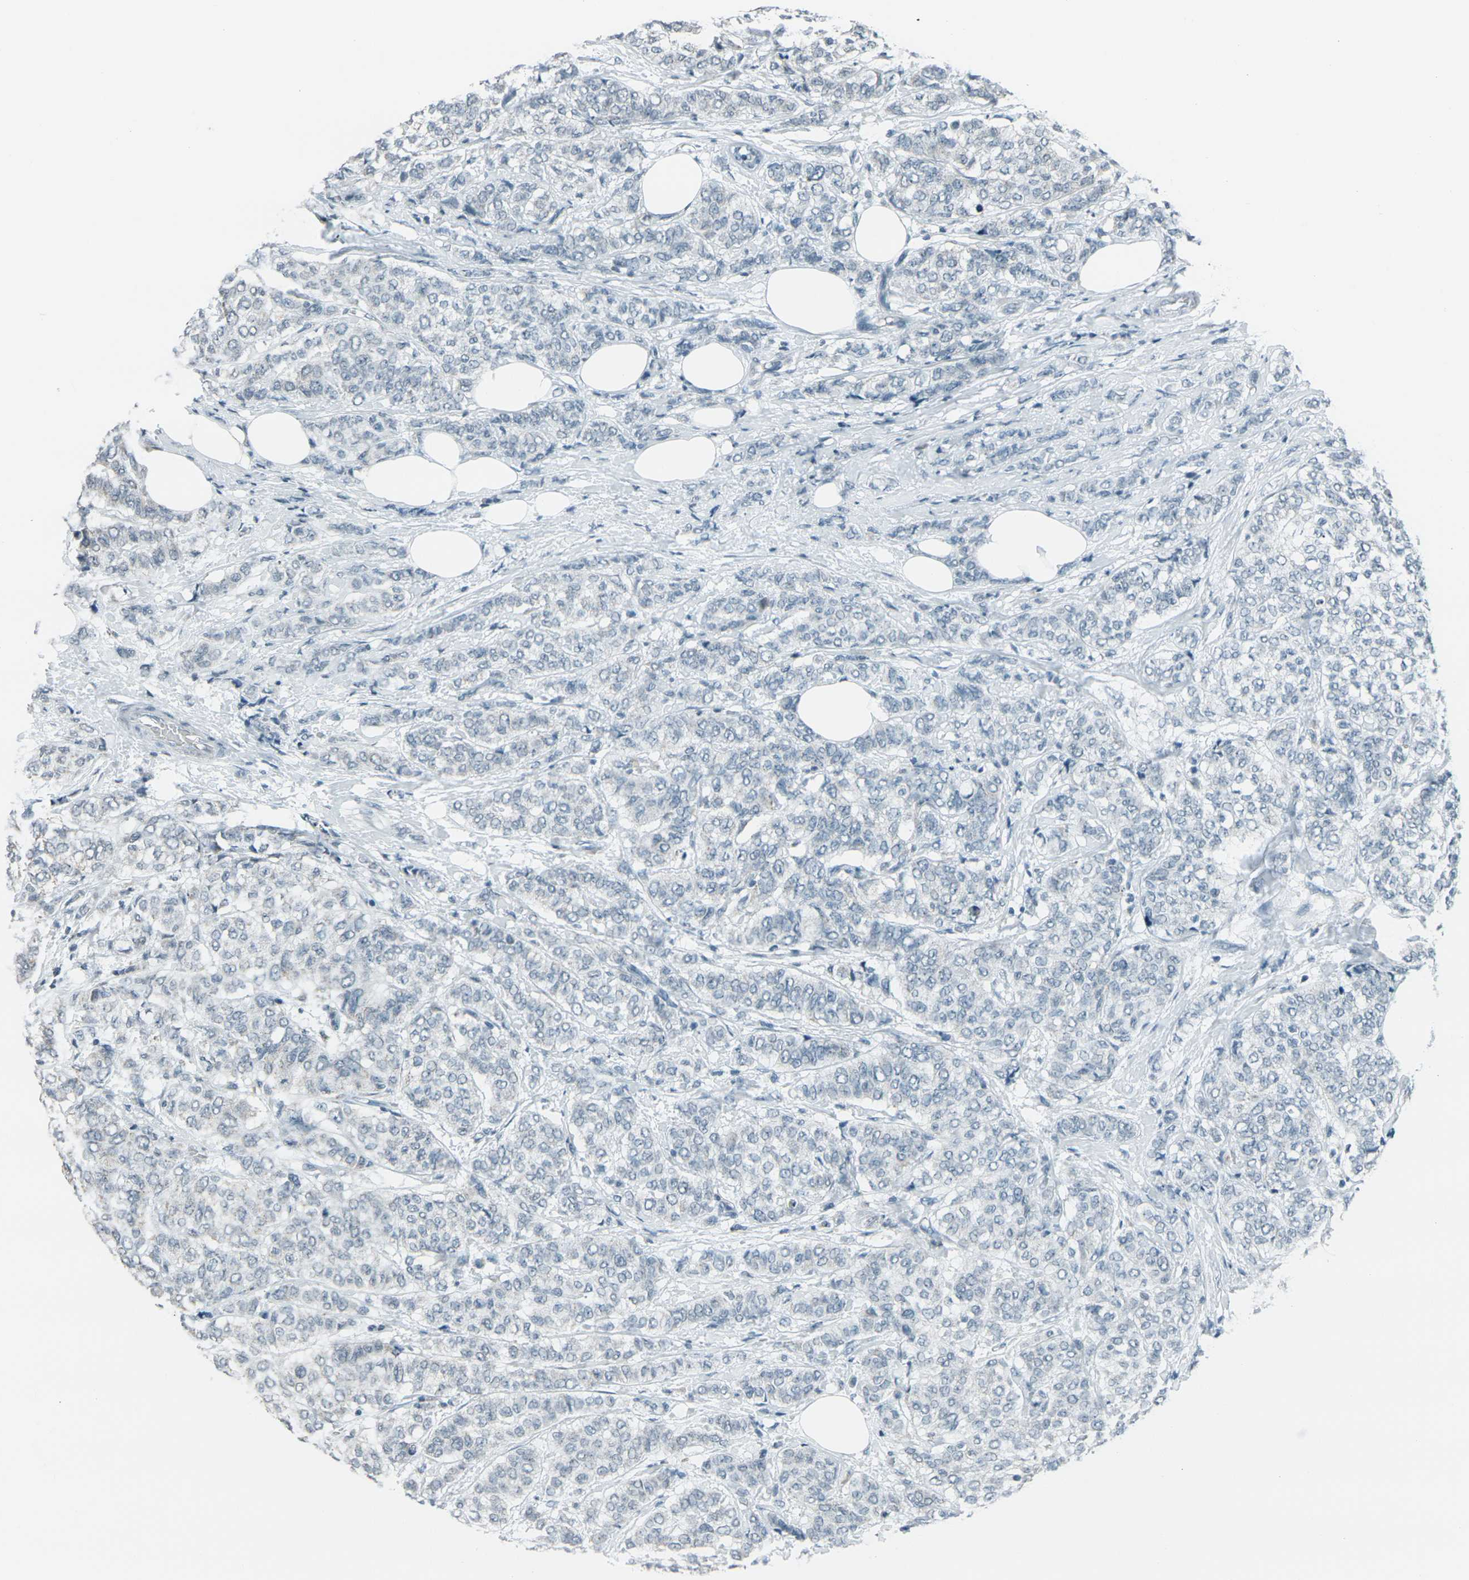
{"staining": {"intensity": "negative", "quantity": "none", "location": "none"}, "tissue": "breast cancer", "cell_type": "Tumor cells", "image_type": "cancer", "snomed": [{"axis": "morphology", "description": "Lobular carcinoma"}, {"axis": "topography", "description": "Breast"}], "caption": "Tumor cells are negative for brown protein staining in breast lobular carcinoma.", "gene": "H2BC1", "patient": {"sex": "female", "age": 60}}